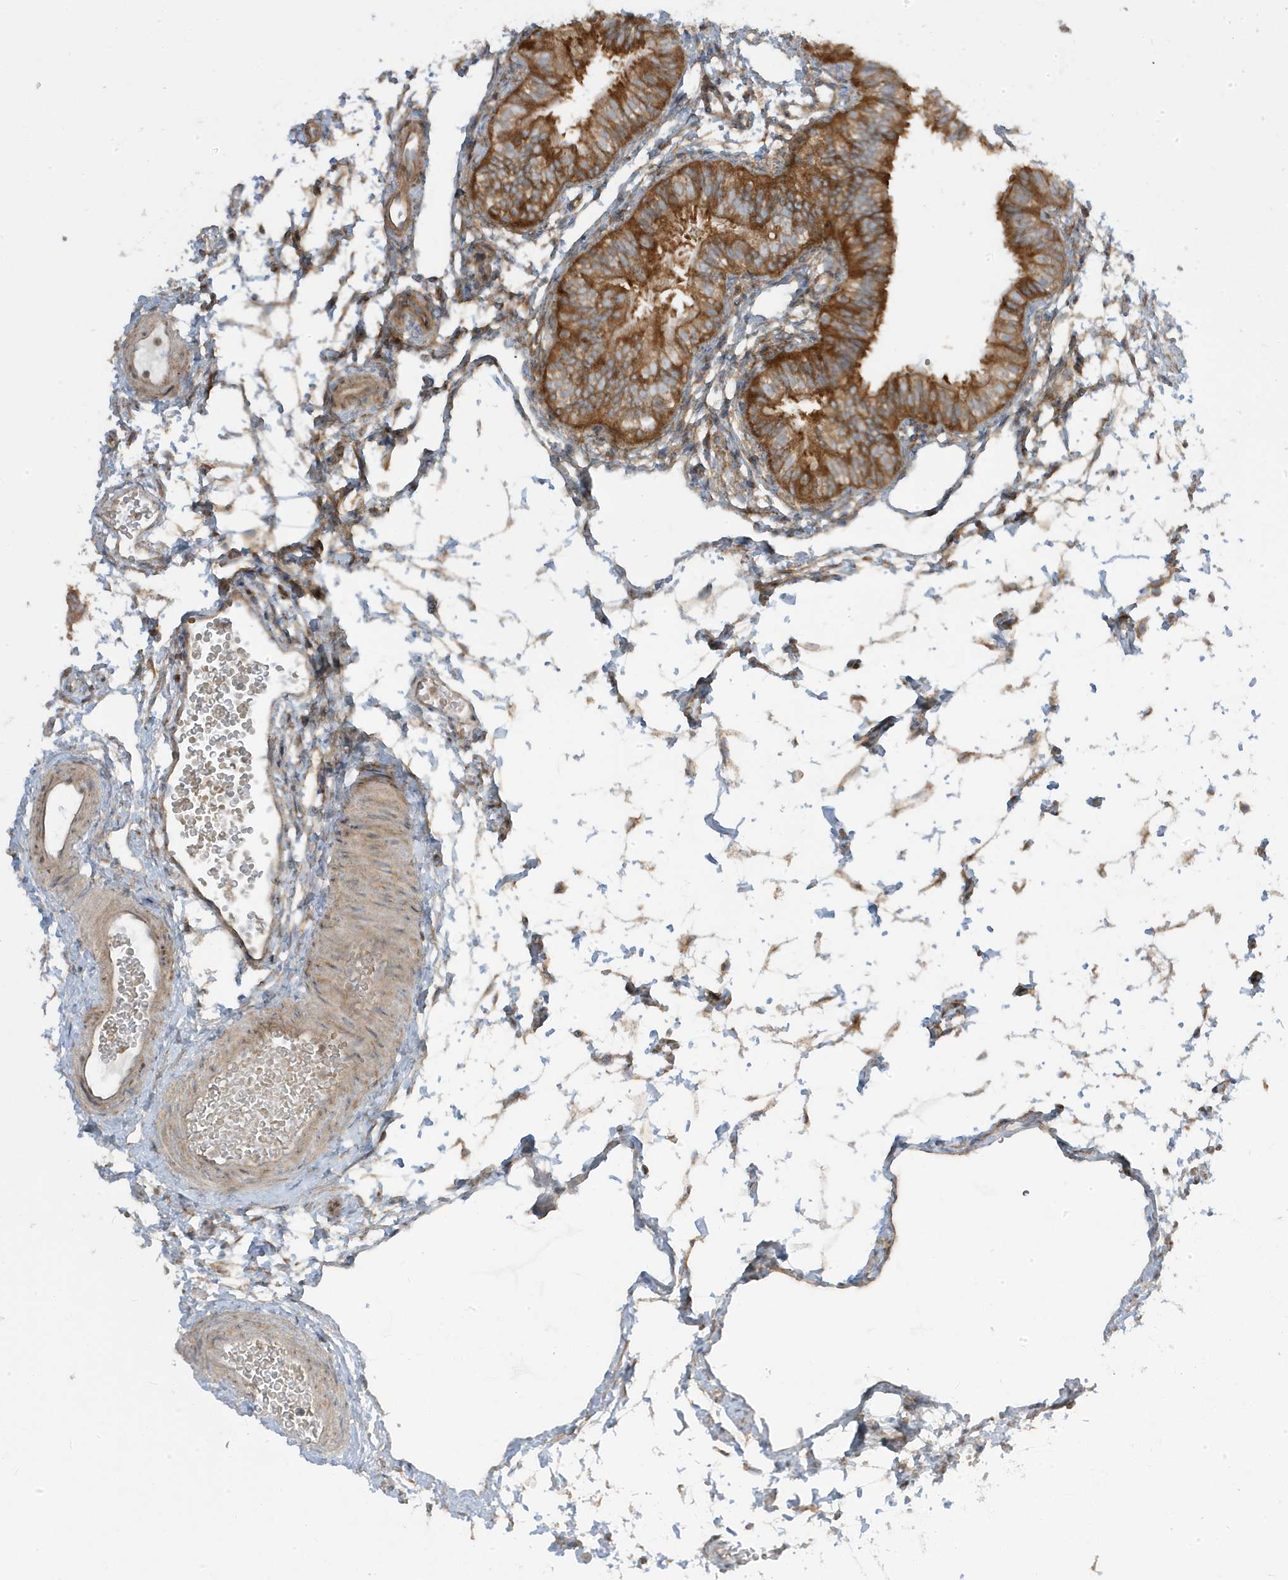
{"staining": {"intensity": "moderate", "quantity": ">75%", "location": "cytoplasmic/membranous"}, "tissue": "fallopian tube", "cell_type": "Glandular cells", "image_type": "normal", "snomed": [{"axis": "morphology", "description": "Normal tissue, NOS"}, {"axis": "topography", "description": "Fallopian tube"}], "caption": "The micrograph displays staining of benign fallopian tube, revealing moderate cytoplasmic/membranous protein staining (brown color) within glandular cells.", "gene": "STAM", "patient": {"sex": "female", "age": 35}}